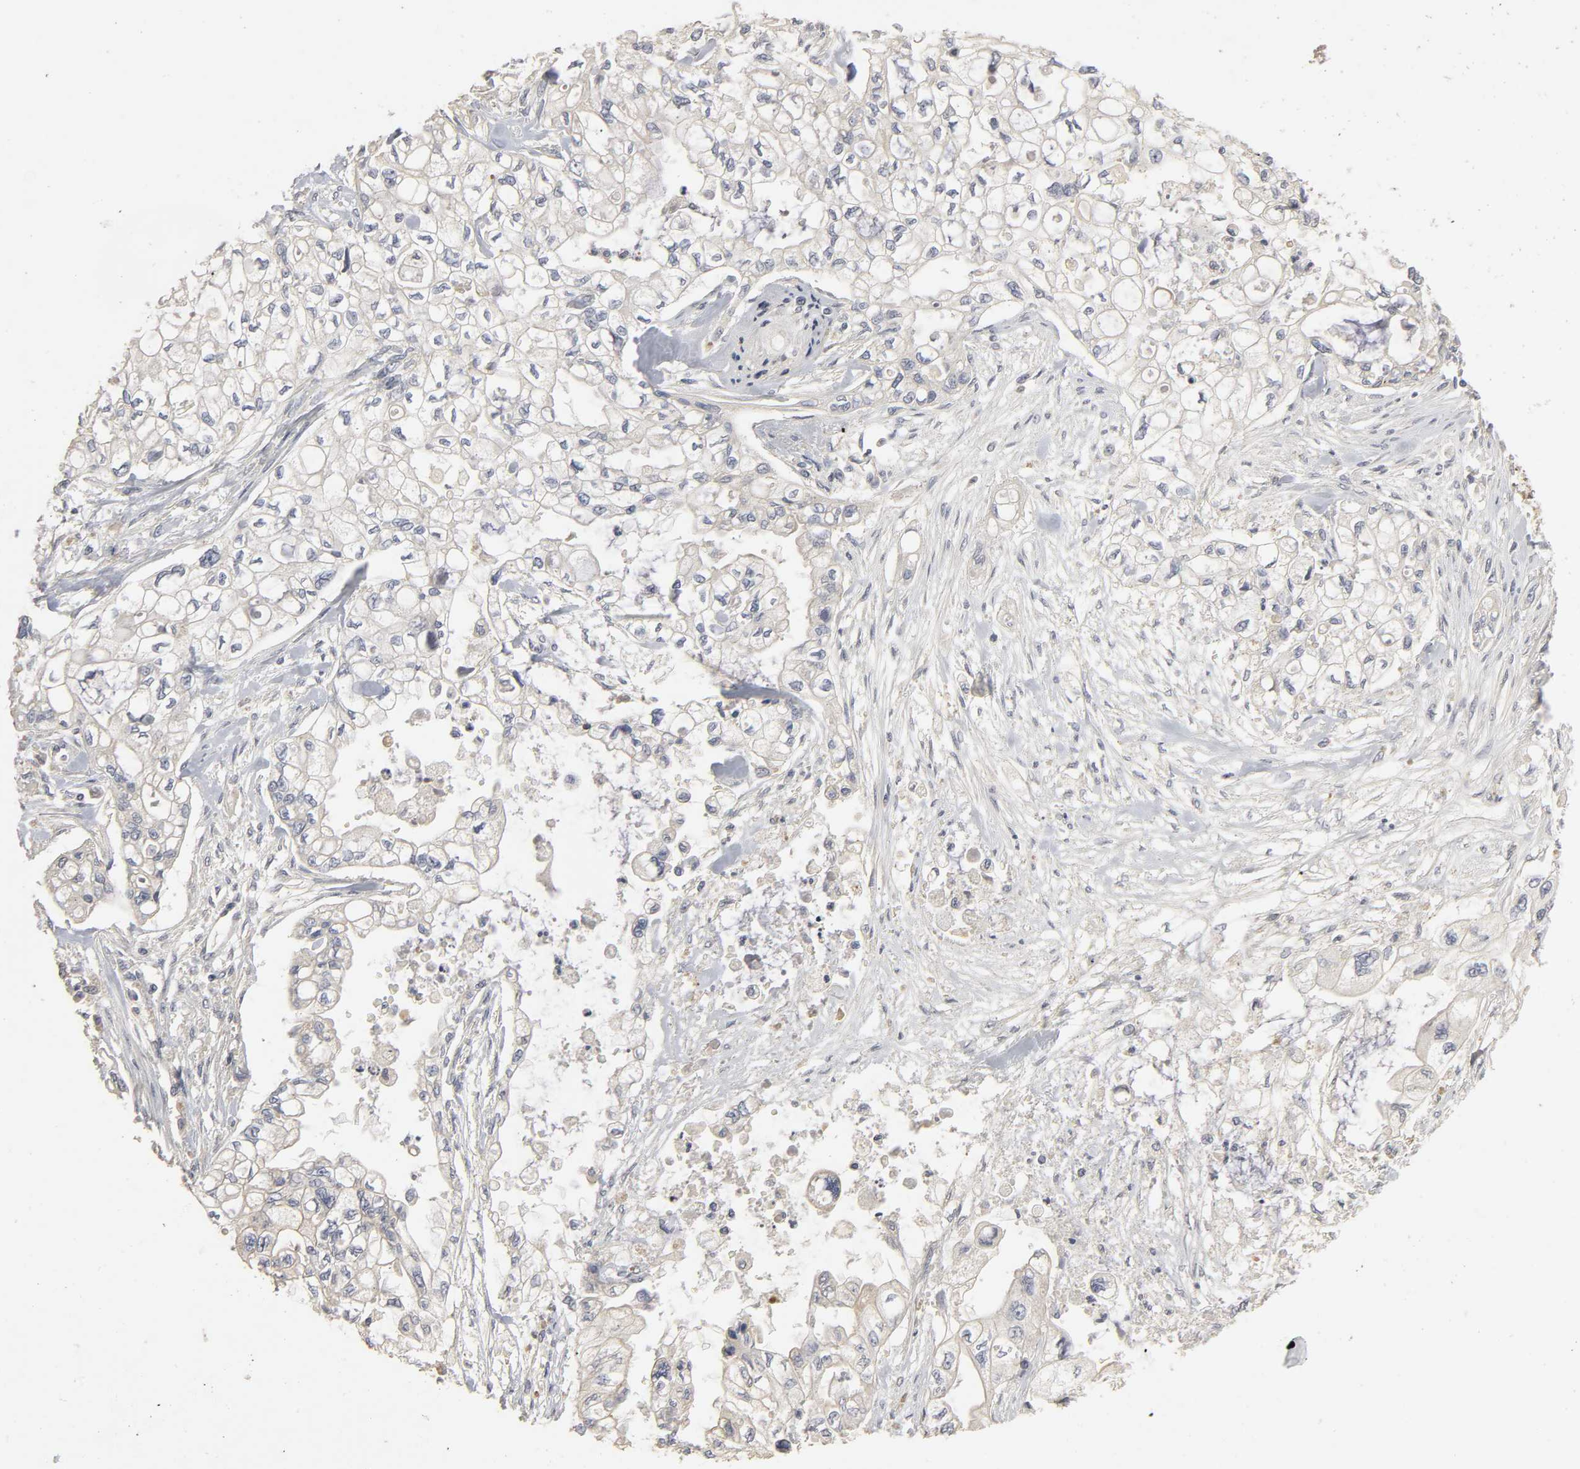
{"staining": {"intensity": "weak", "quantity": "<25%", "location": "cytoplasmic/membranous"}, "tissue": "pancreatic cancer", "cell_type": "Tumor cells", "image_type": "cancer", "snomed": [{"axis": "morphology", "description": "Normal tissue, NOS"}, {"axis": "topography", "description": "Pancreas"}], "caption": "Tumor cells are negative for brown protein staining in pancreatic cancer.", "gene": "SLC10A2", "patient": {"sex": "male", "age": 42}}